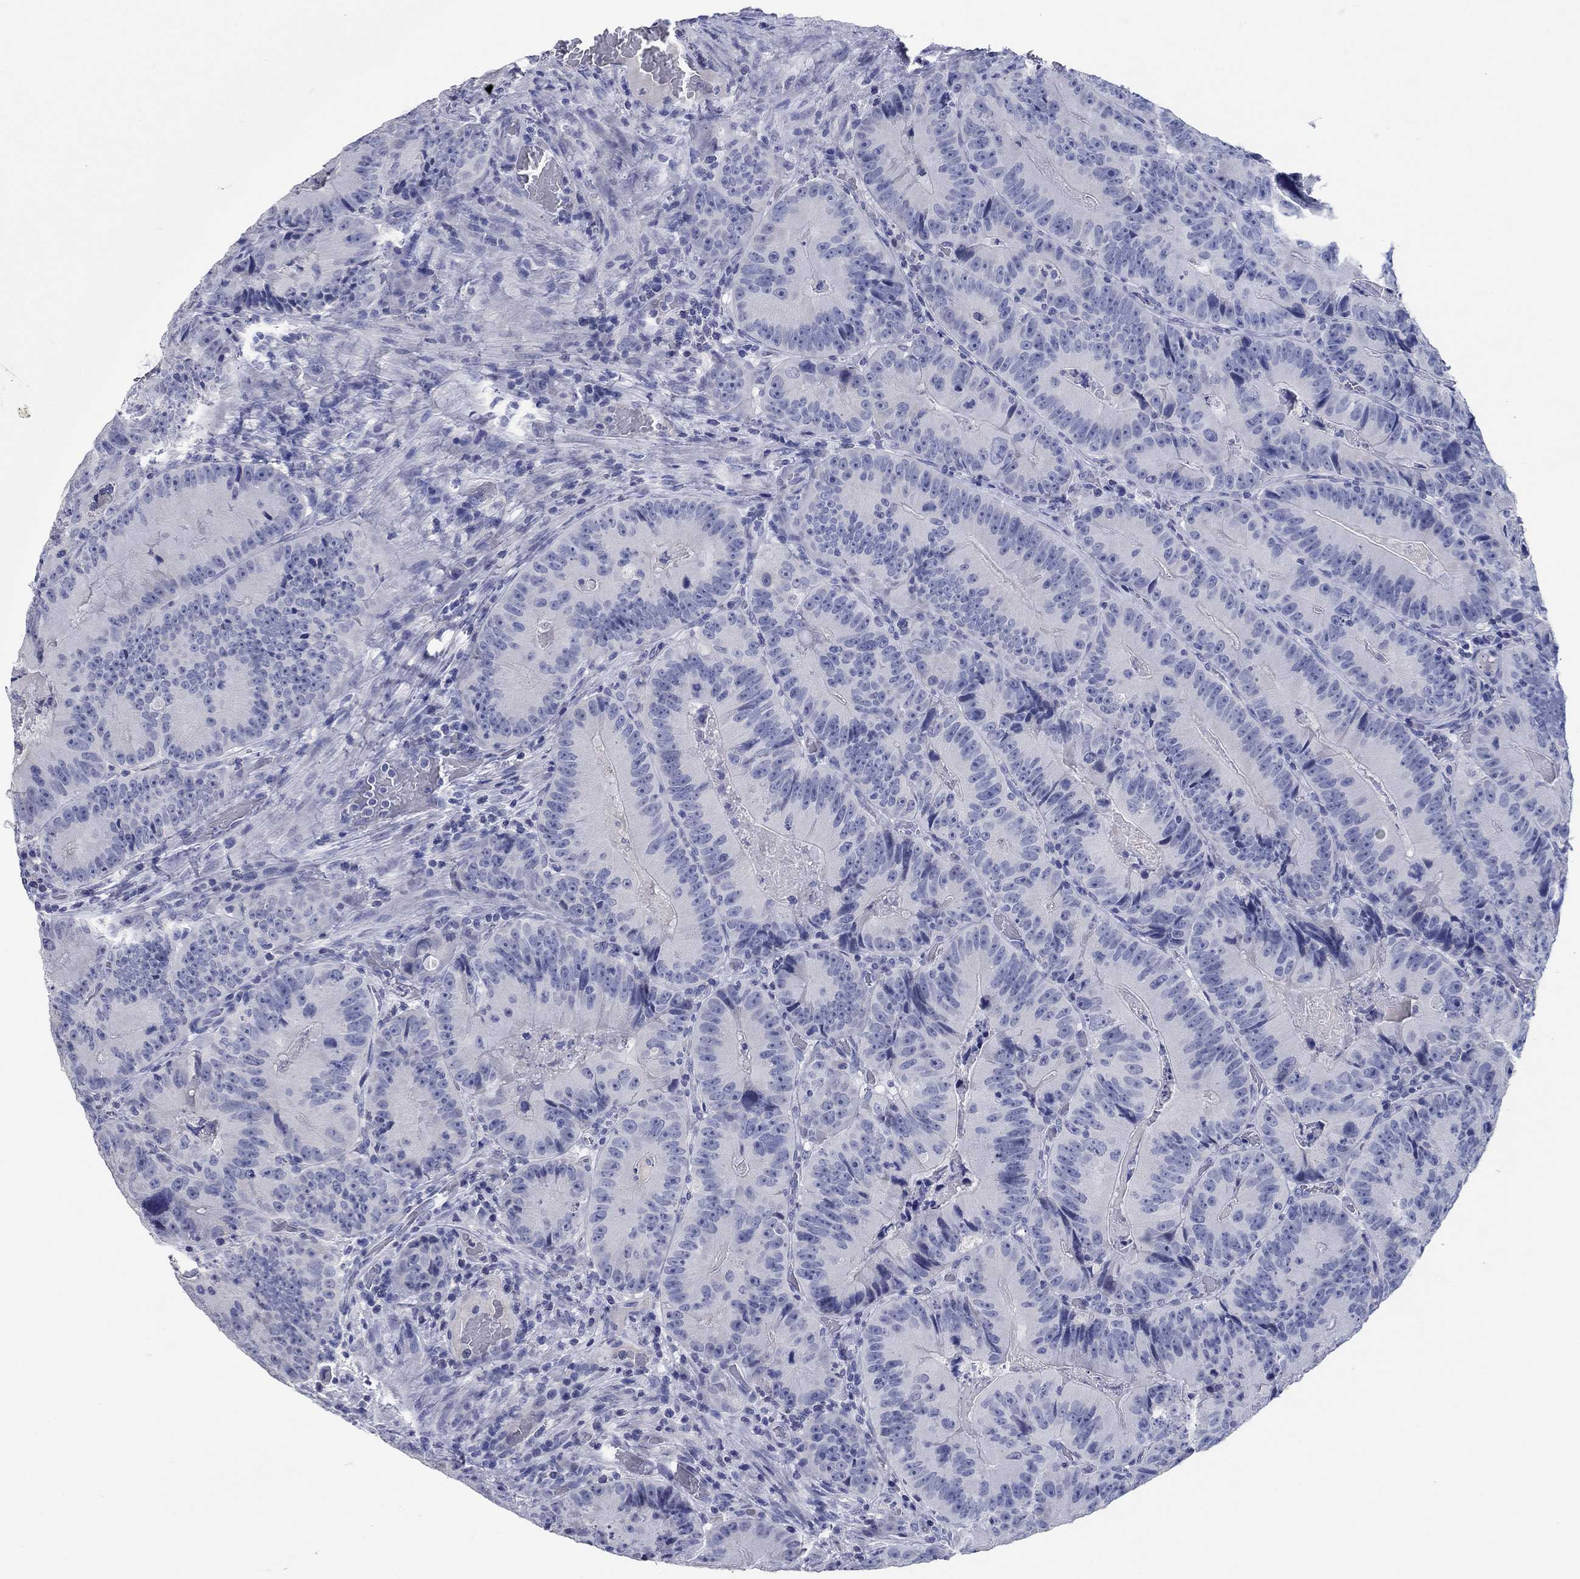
{"staining": {"intensity": "negative", "quantity": "none", "location": "none"}, "tissue": "colorectal cancer", "cell_type": "Tumor cells", "image_type": "cancer", "snomed": [{"axis": "morphology", "description": "Adenocarcinoma, NOS"}, {"axis": "topography", "description": "Colon"}], "caption": "Immunohistochemistry (IHC) of human adenocarcinoma (colorectal) displays no expression in tumor cells.", "gene": "POU5F1", "patient": {"sex": "female", "age": 86}}